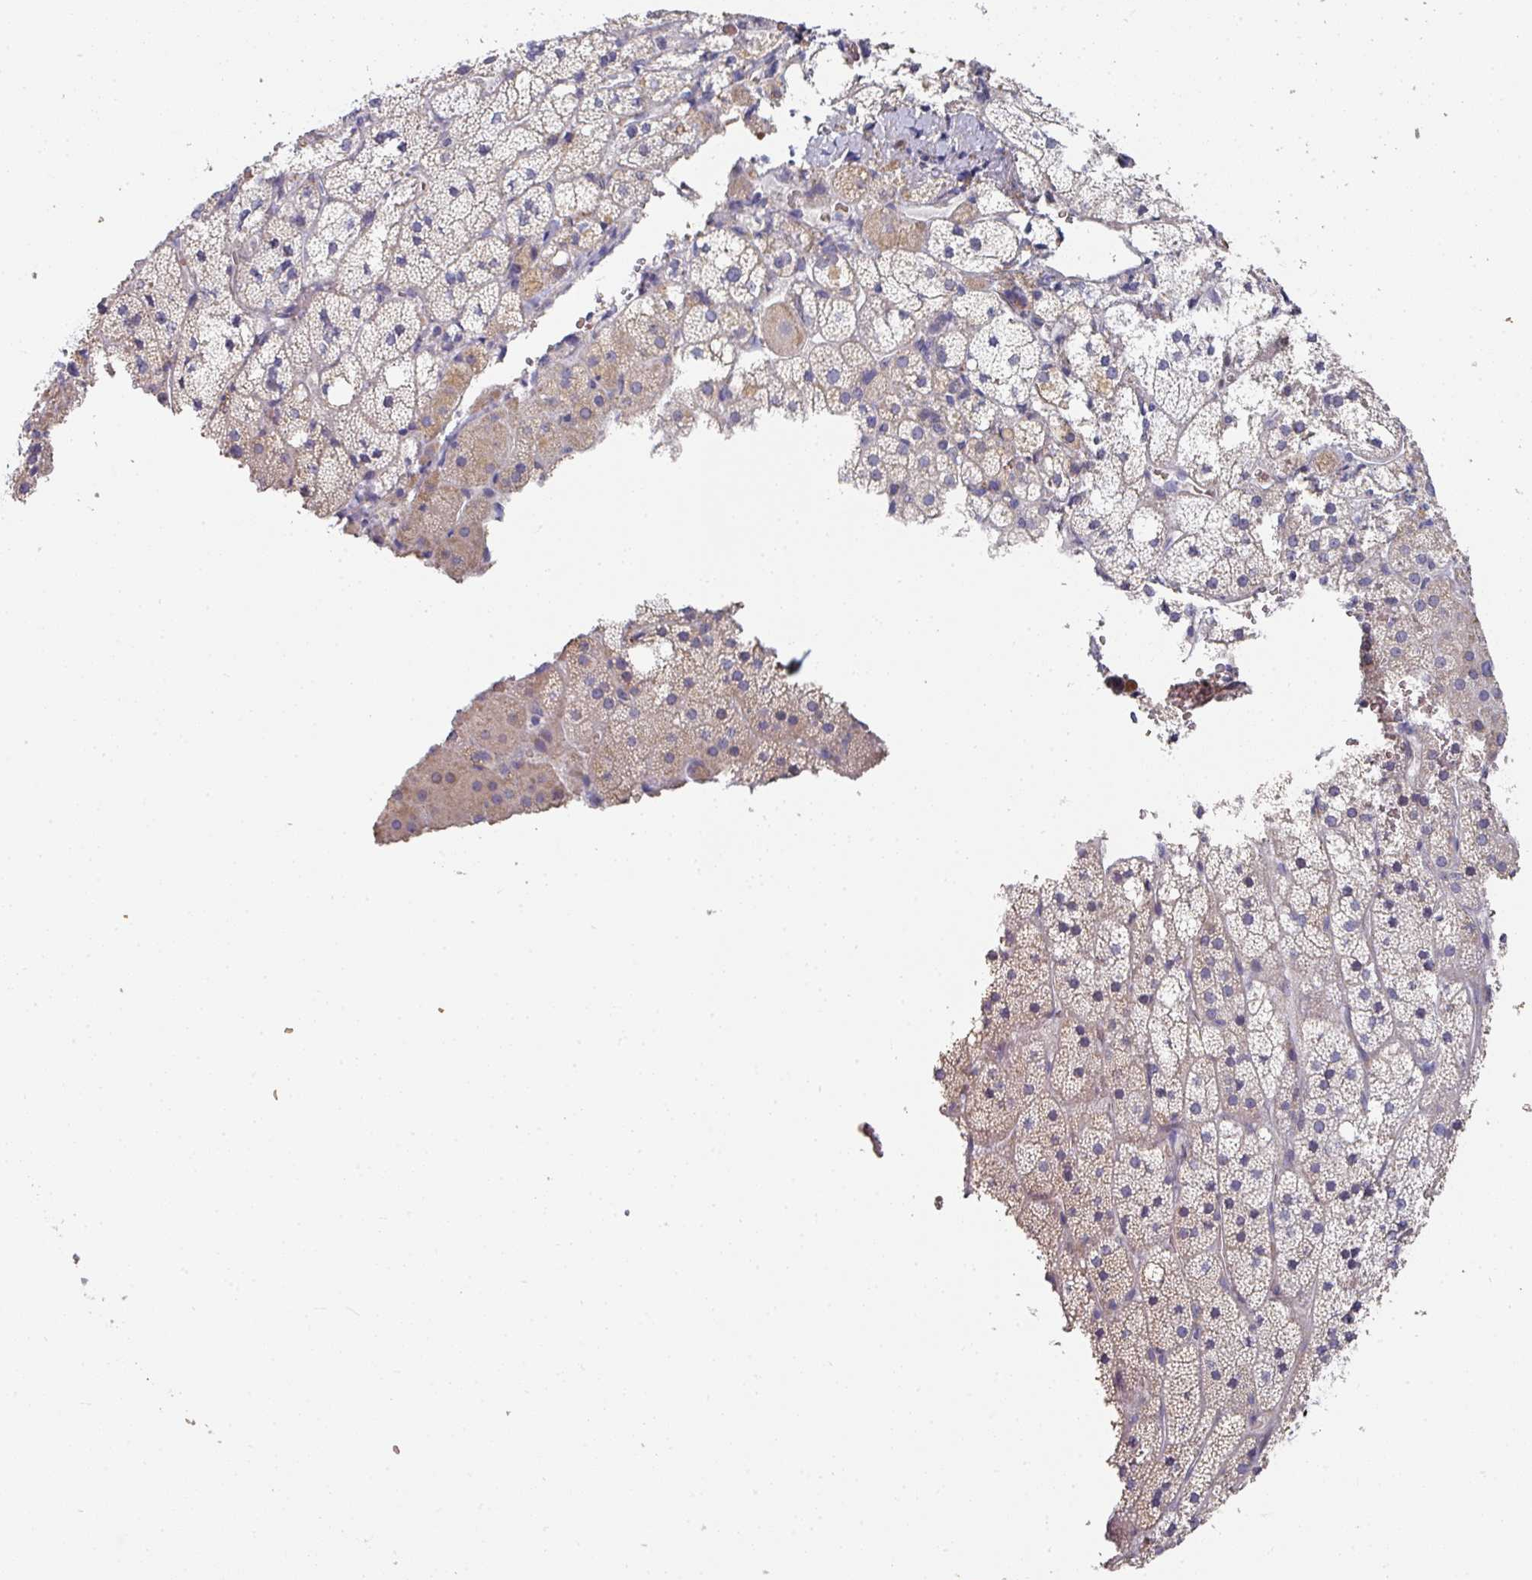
{"staining": {"intensity": "moderate", "quantity": "<25%", "location": "cytoplasmic/membranous"}, "tissue": "adrenal gland", "cell_type": "Glandular cells", "image_type": "normal", "snomed": [{"axis": "morphology", "description": "Normal tissue, NOS"}, {"axis": "topography", "description": "Adrenal gland"}], "caption": "A brown stain highlights moderate cytoplasmic/membranous staining of a protein in glandular cells of benign adrenal gland.", "gene": "PYROXD2", "patient": {"sex": "male", "age": 53}}